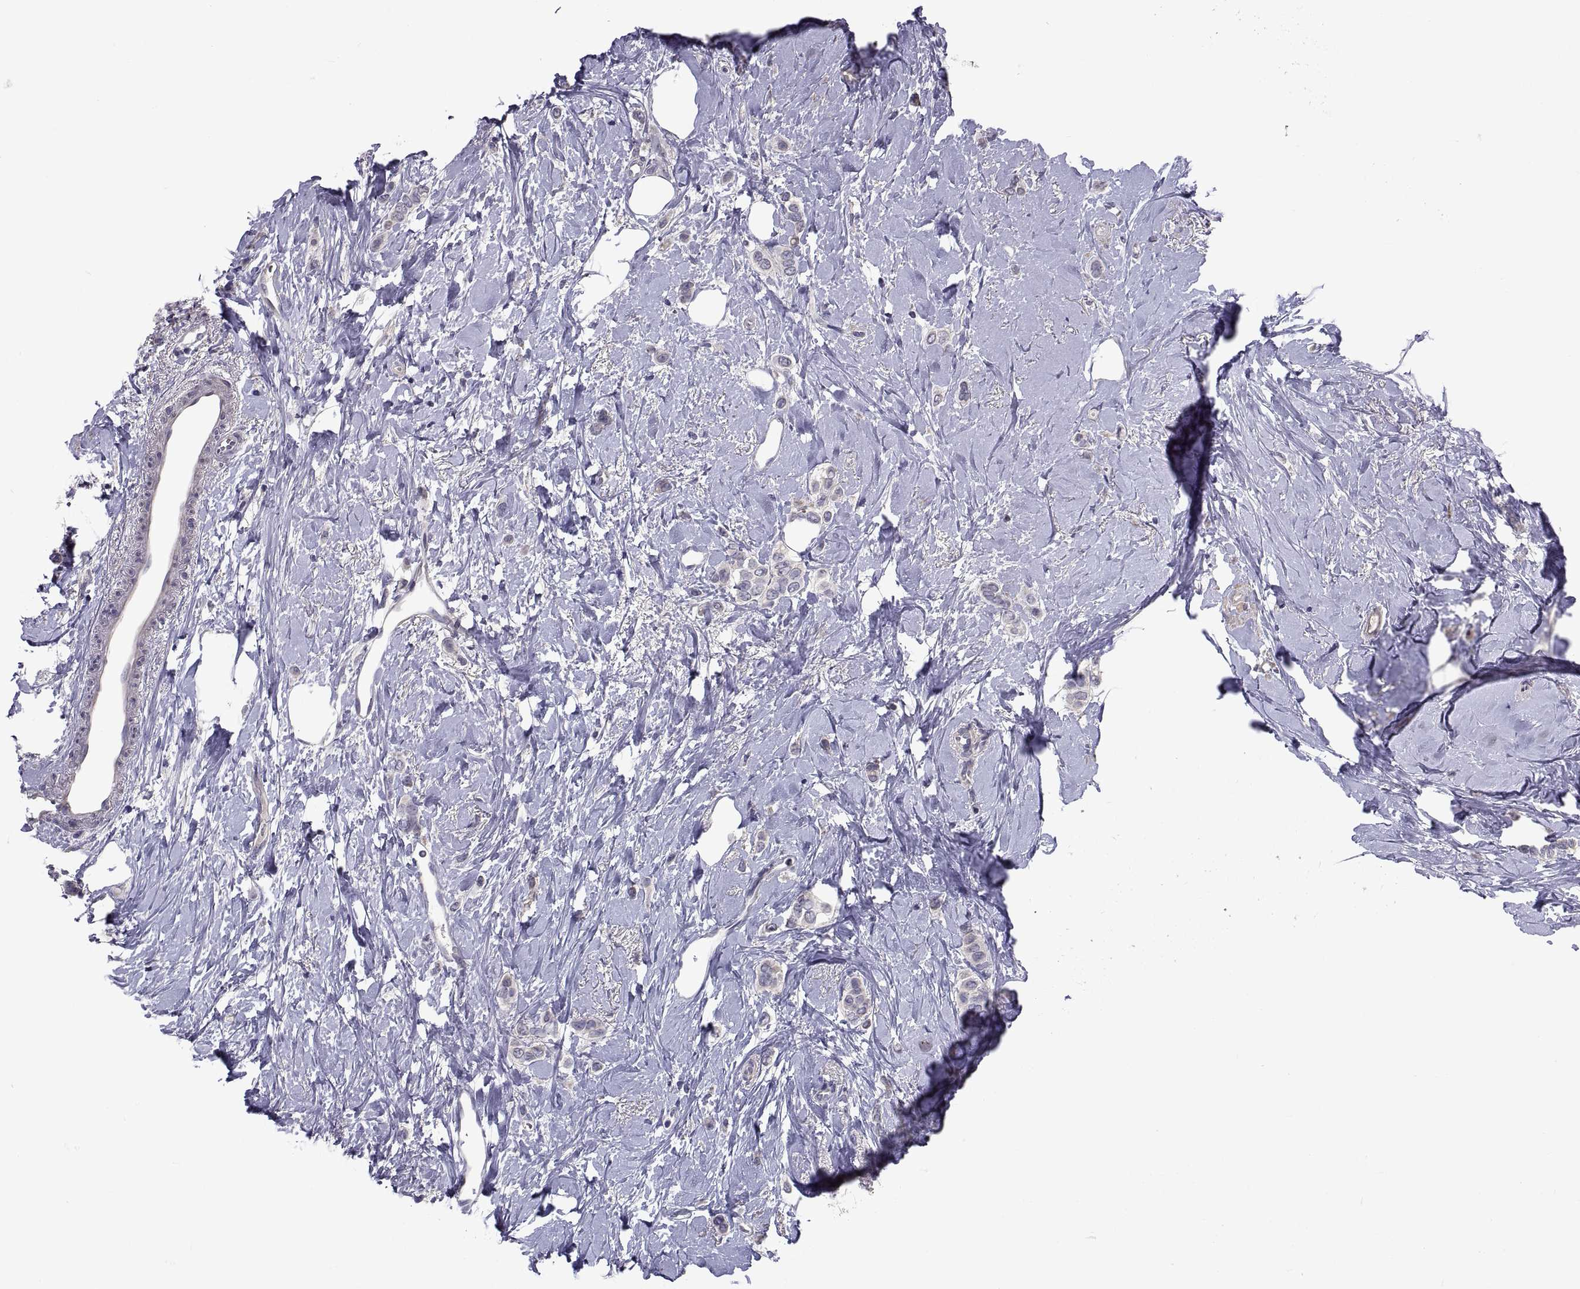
{"staining": {"intensity": "negative", "quantity": "none", "location": "none"}, "tissue": "breast cancer", "cell_type": "Tumor cells", "image_type": "cancer", "snomed": [{"axis": "morphology", "description": "Lobular carcinoma"}, {"axis": "topography", "description": "Breast"}], "caption": "Breast cancer (lobular carcinoma) was stained to show a protein in brown. There is no significant expression in tumor cells.", "gene": "NPTX2", "patient": {"sex": "female", "age": 66}}